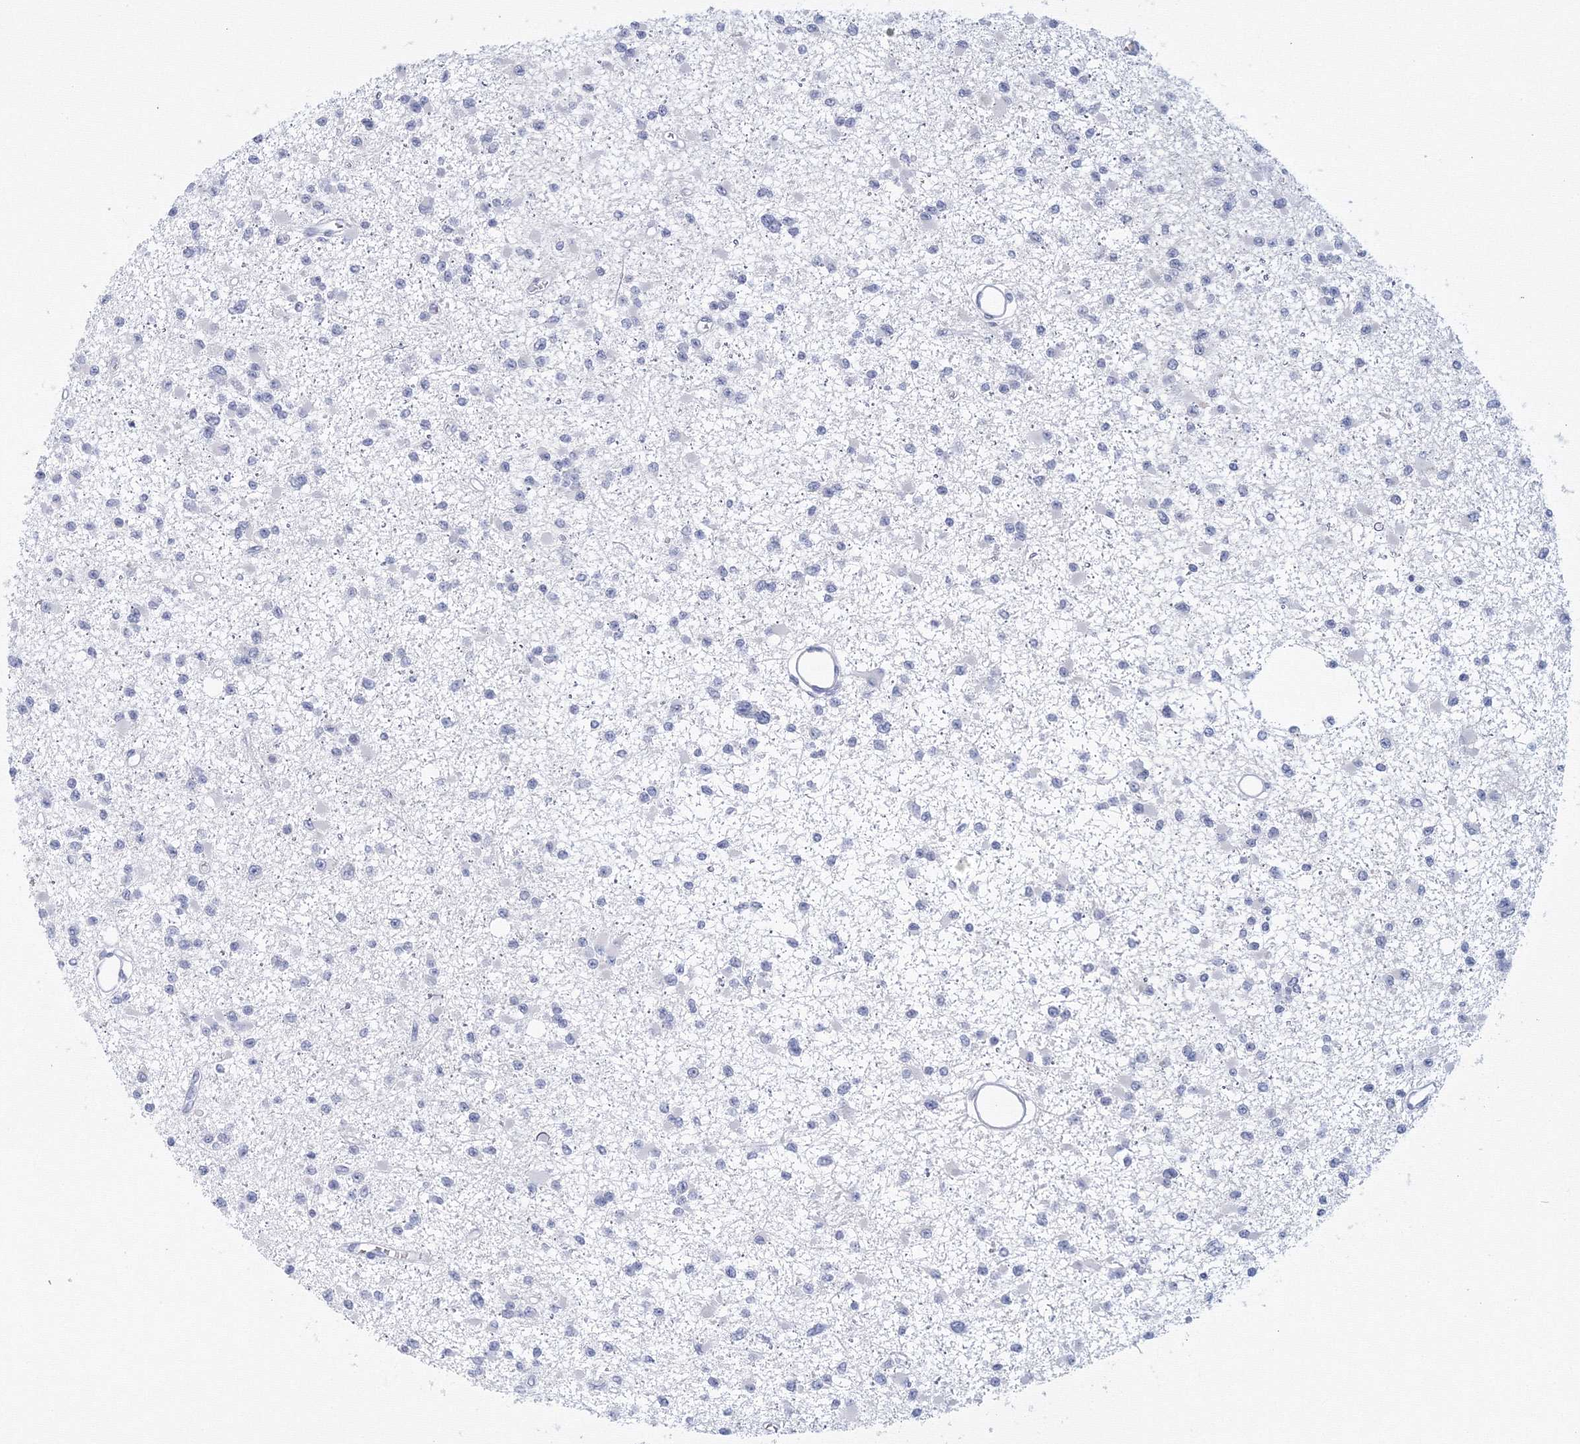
{"staining": {"intensity": "negative", "quantity": "none", "location": "none"}, "tissue": "glioma", "cell_type": "Tumor cells", "image_type": "cancer", "snomed": [{"axis": "morphology", "description": "Glioma, malignant, Low grade"}, {"axis": "topography", "description": "Brain"}], "caption": "Tumor cells show no significant protein expression in low-grade glioma (malignant).", "gene": "TACC2", "patient": {"sex": "female", "age": 22}}